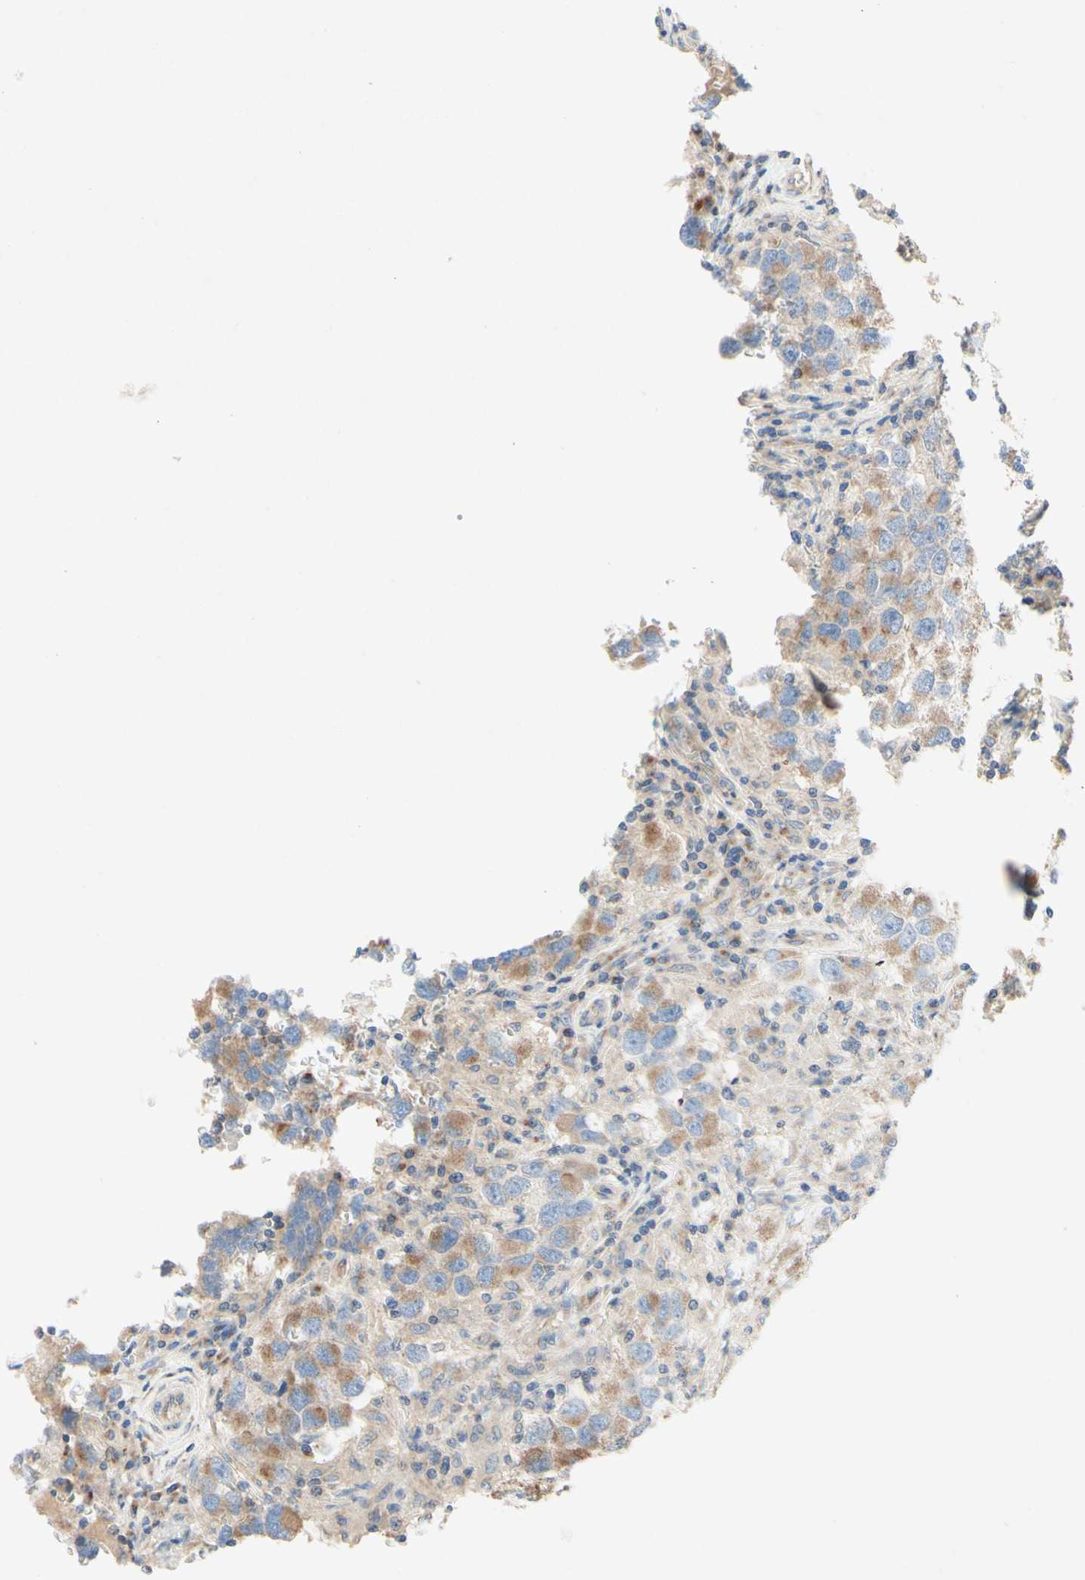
{"staining": {"intensity": "weak", "quantity": ">75%", "location": "cytoplasmic/membranous"}, "tissue": "testis cancer", "cell_type": "Tumor cells", "image_type": "cancer", "snomed": [{"axis": "morphology", "description": "Carcinoma, Embryonal, NOS"}, {"axis": "topography", "description": "Testis"}], "caption": "High-power microscopy captured an immunohistochemistry micrograph of testis cancer, revealing weak cytoplasmic/membranous positivity in approximately >75% of tumor cells.", "gene": "MTM1", "patient": {"sex": "male", "age": 21}}